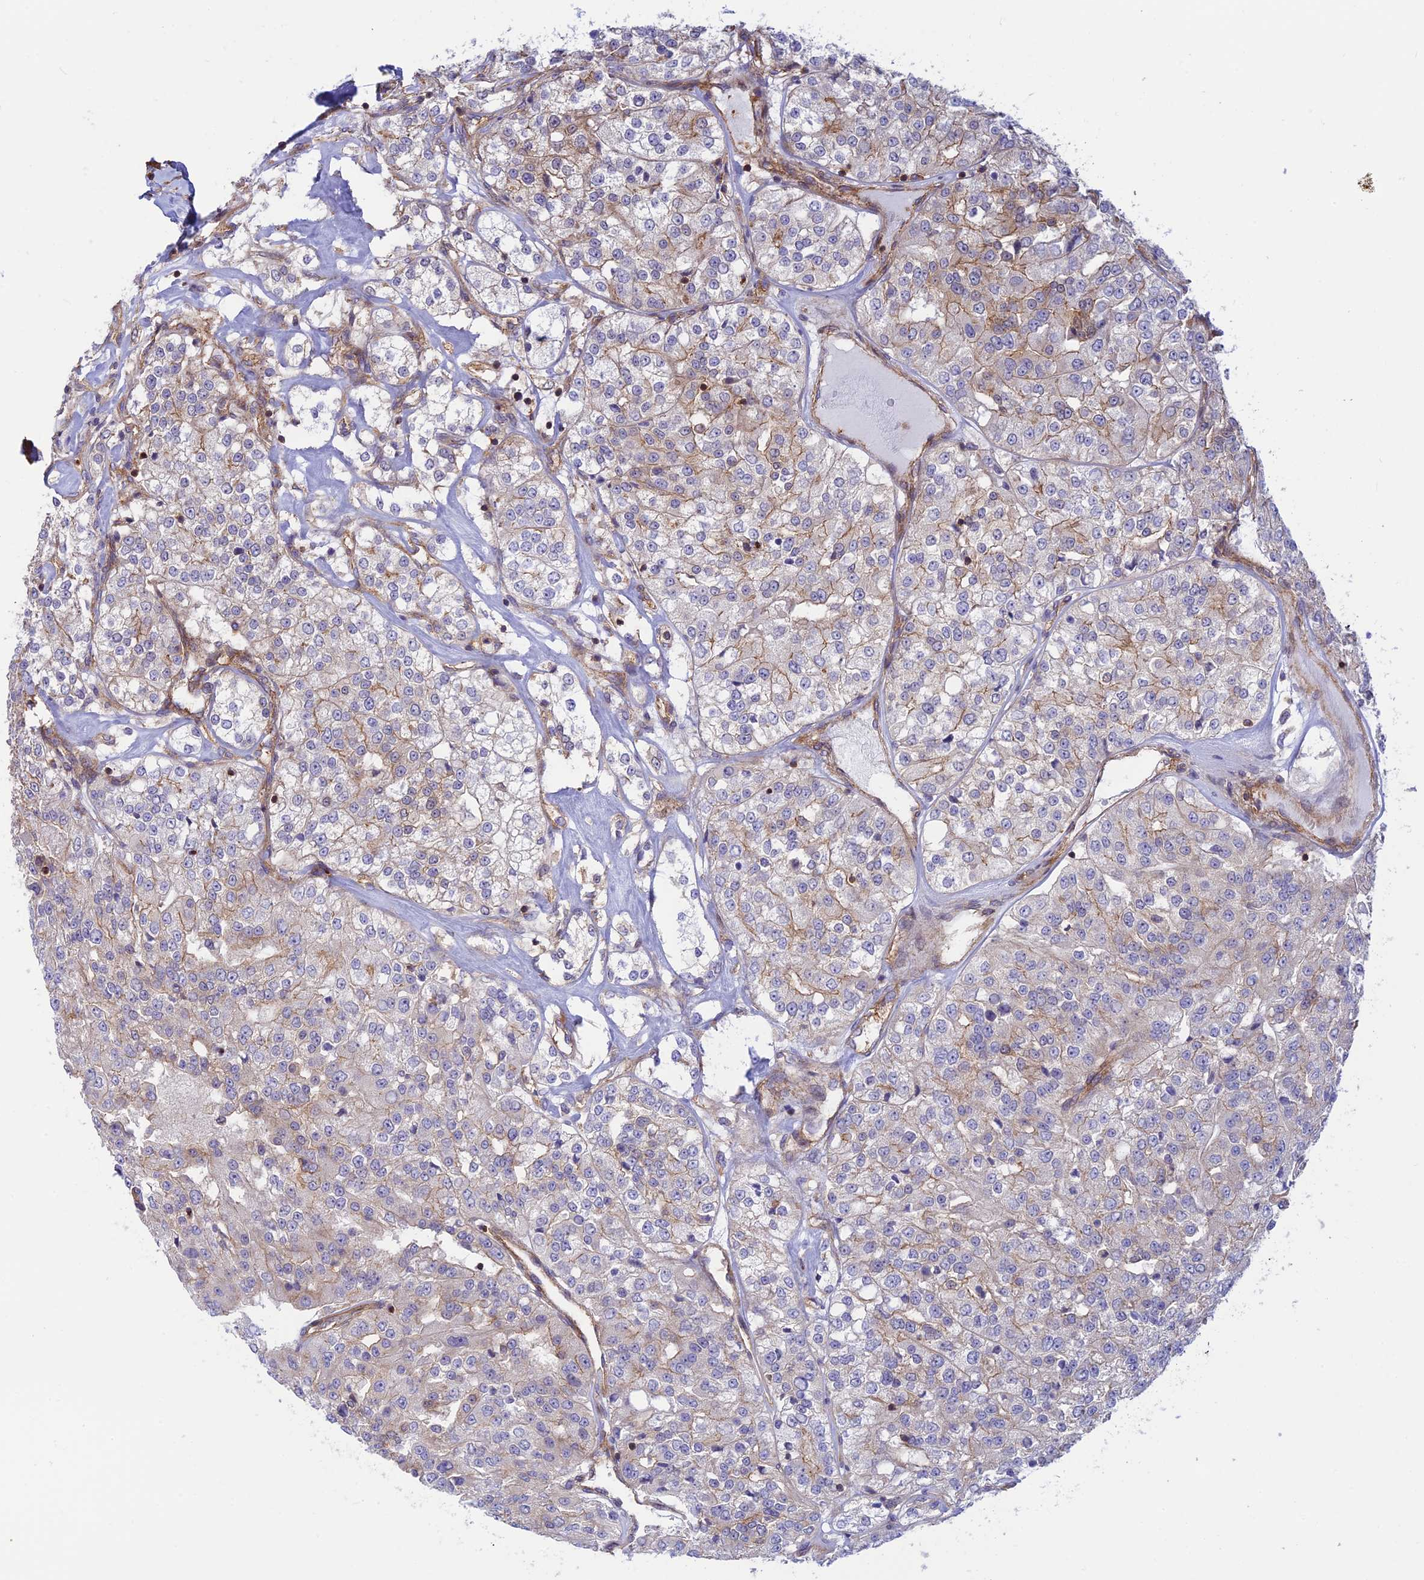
{"staining": {"intensity": "weak", "quantity": "<25%", "location": "cytoplasmic/membranous"}, "tissue": "renal cancer", "cell_type": "Tumor cells", "image_type": "cancer", "snomed": [{"axis": "morphology", "description": "Adenocarcinoma, NOS"}, {"axis": "topography", "description": "Kidney"}], "caption": "A high-resolution image shows immunohistochemistry staining of renal cancer (adenocarcinoma), which exhibits no significant expression in tumor cells.", "gene": "PPP1R12C", "patient": {"sex": "female", "age": 63}}